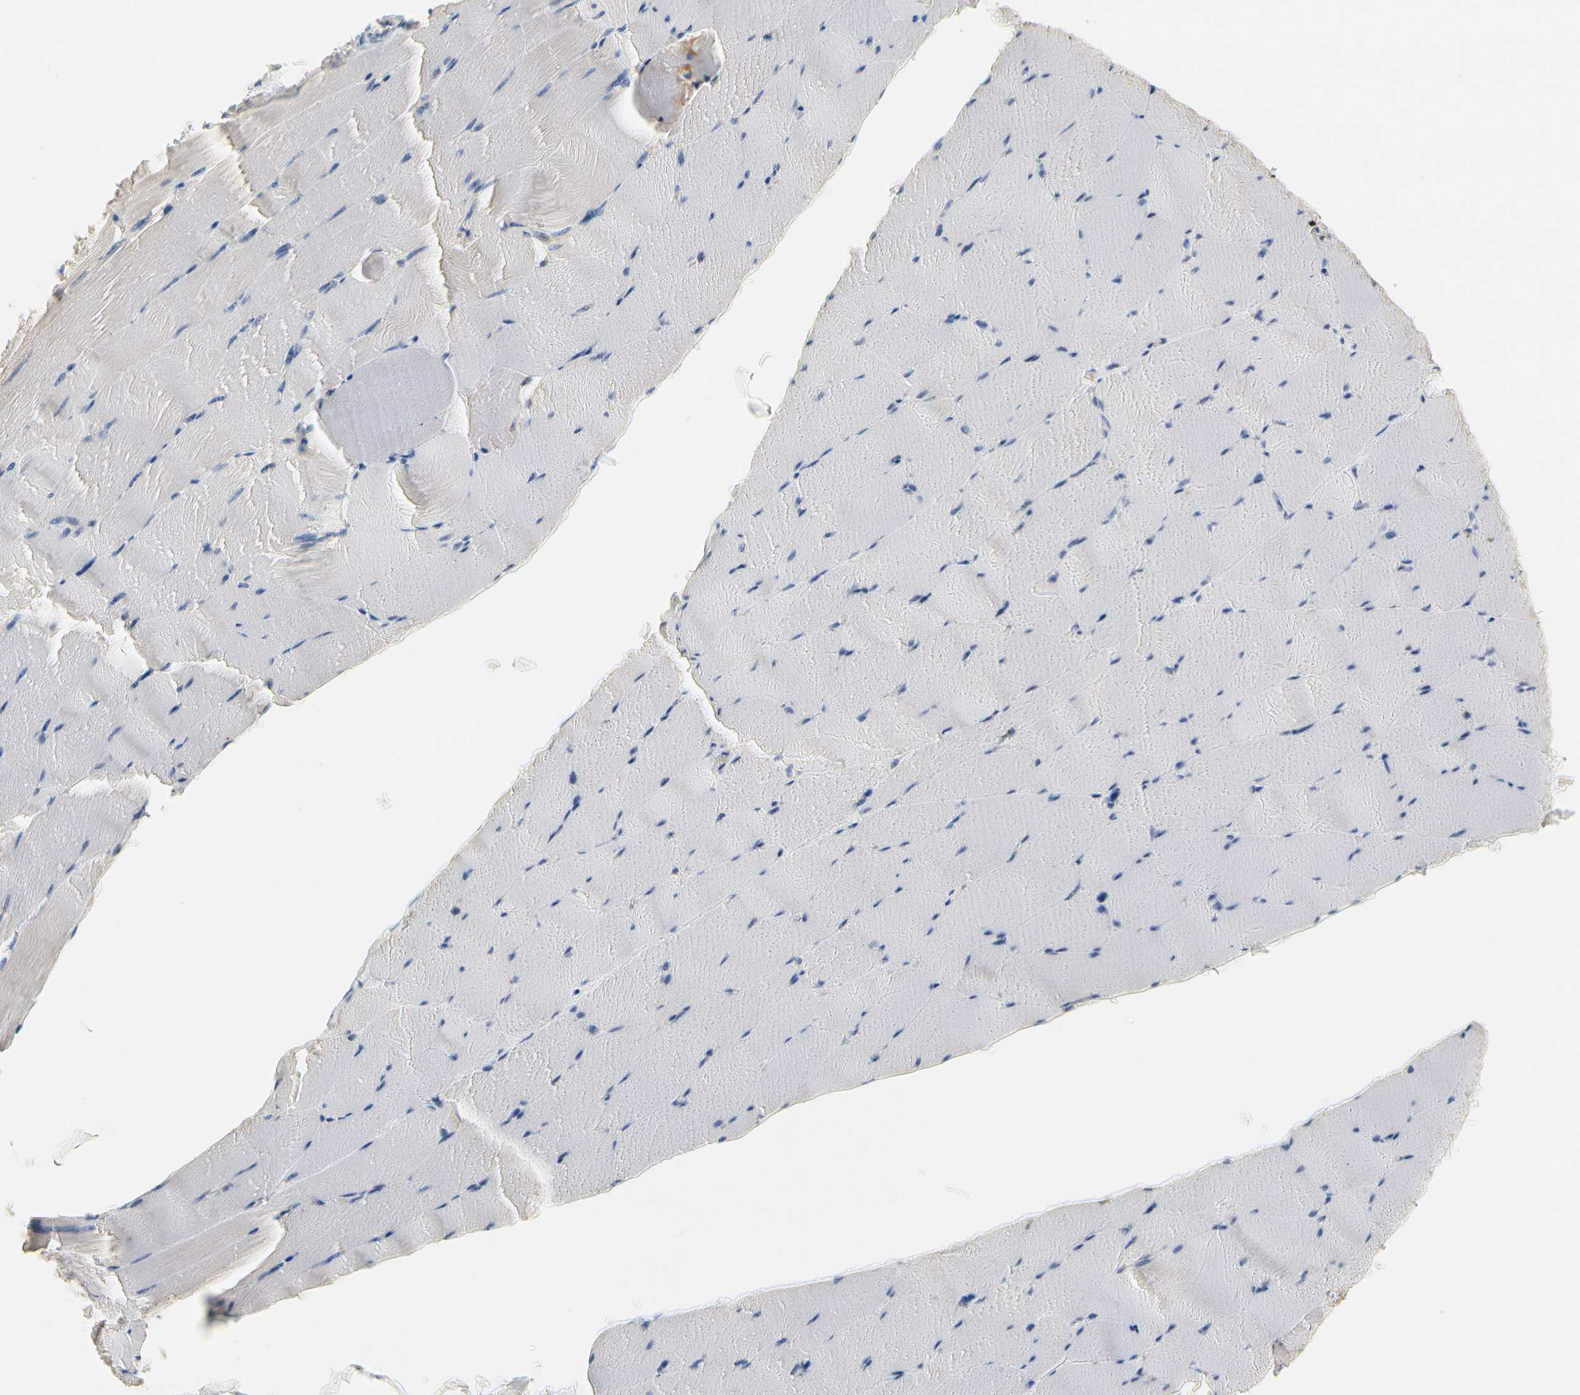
{"staining": {"intensity": "weak", "quantity": "25%-75%", "location": "cytoplasmic/membranous"}, "tissue": "skeletal muscle", "cell_type": "Myocytes", "image_type": "normal", "snomed": [{"axis": "morphology", "description": "Normal tissue, NOS"}, {"axis": "topography", "description": "Skeletal muscle"}], "caption": "Benign skeletal muscle was stained to show a protein in brown. There is low levels of weak cytoplasmic/membranous staining in about 25%-75% of myocytes. Nuclei are stained in blue.", "gene": "CNDP1", "patient": {"sex": "male", "age": 62}}